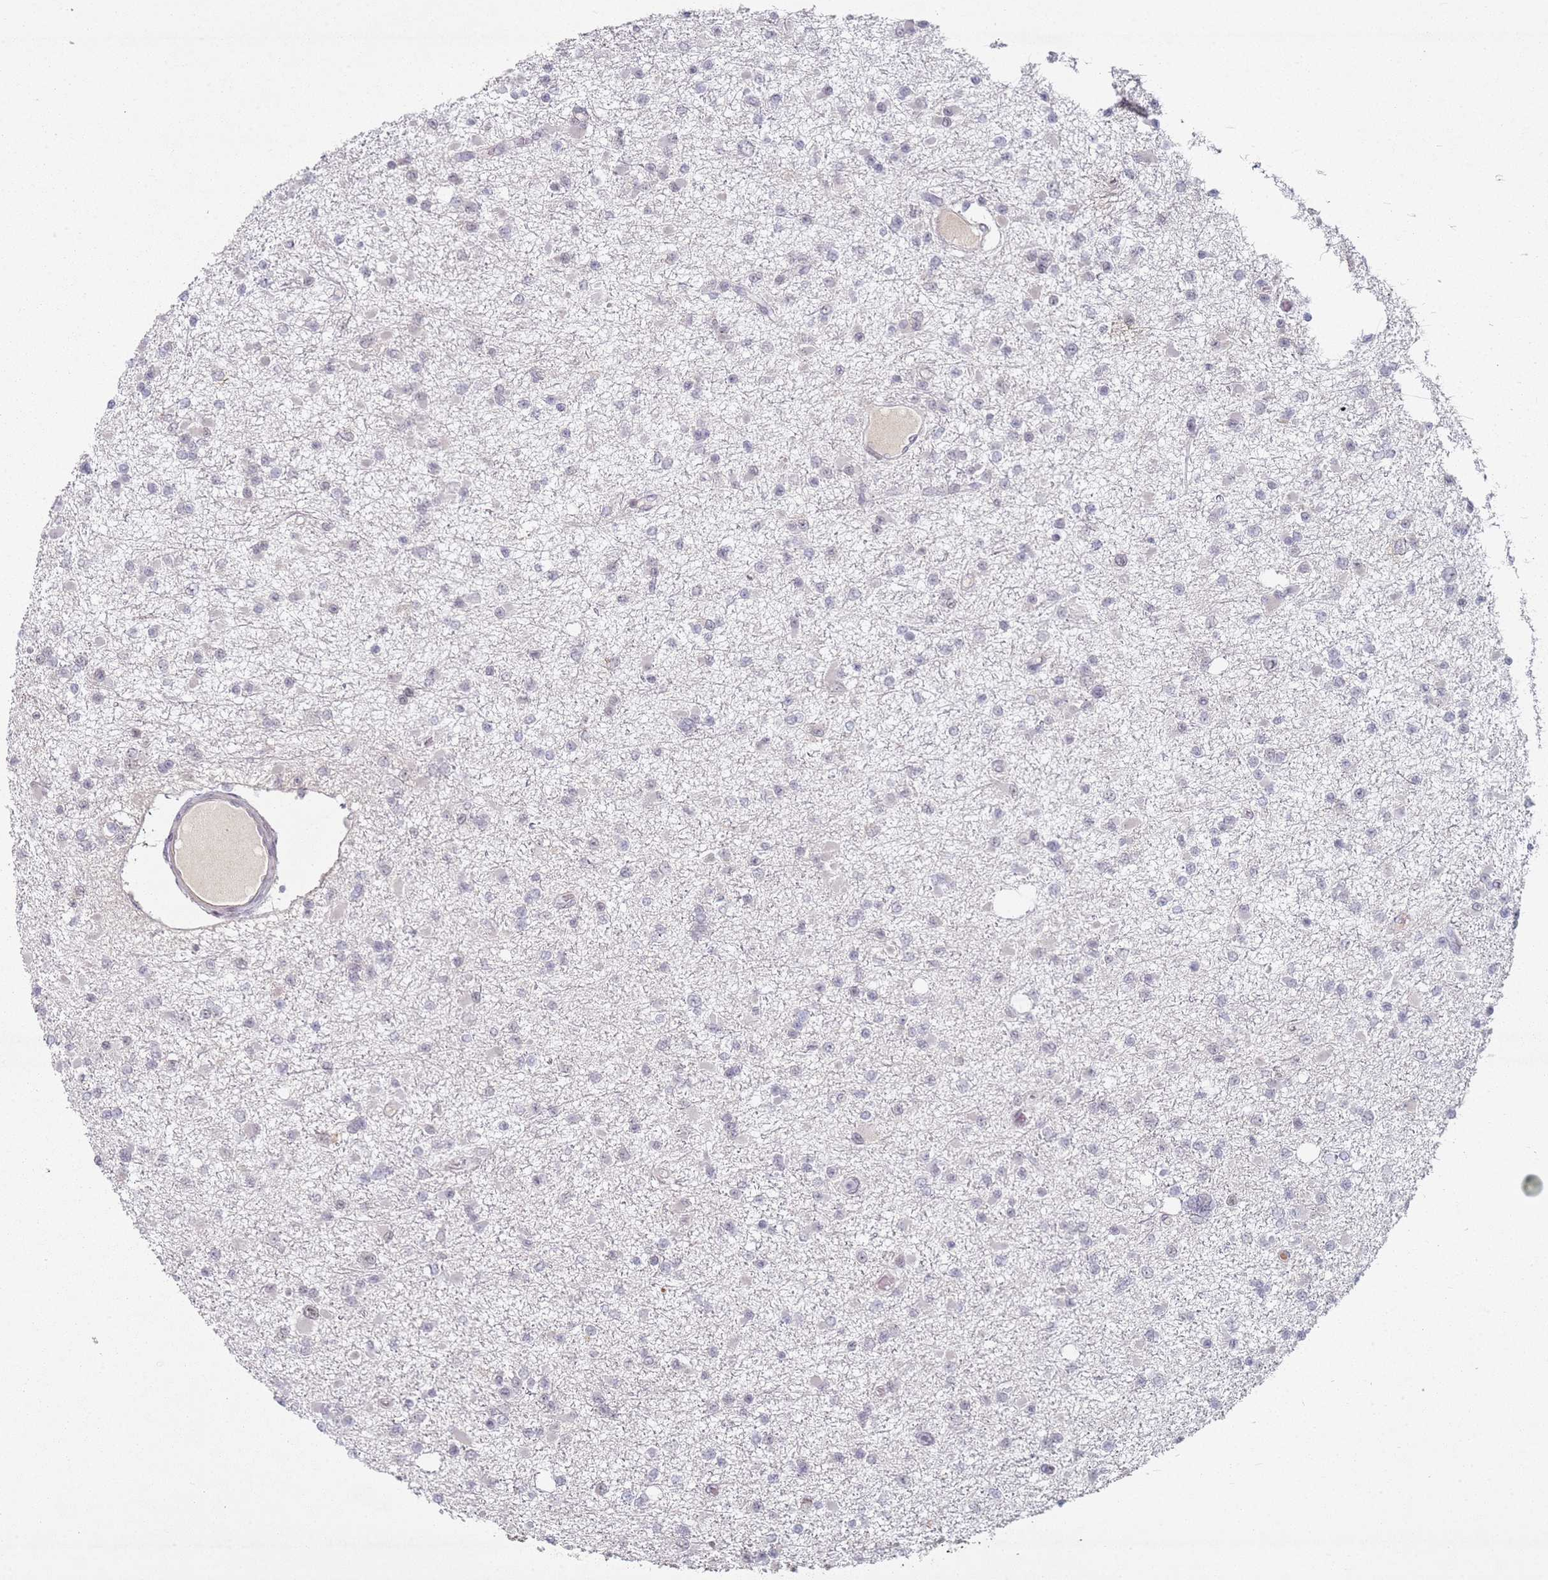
{"staining": {"intensity": "negative", "quantity": "none", "location": "none"}, "tissue": "glioma", "cell_type": "Tumor cells", "image_type": "cancer", "snomed": [{"axis": "morphology", "description": "Glioma, malignant, Low grade"}, {"axis": "topography", "description": "Brain"}], "caption": "This is a histopathology image of immunohistochemistry staining of malignant glioma (low-grade), which shows no staining in tumor cells.", "gene": "ATF6B", "patient": {"sex": "female", "age": 22}}